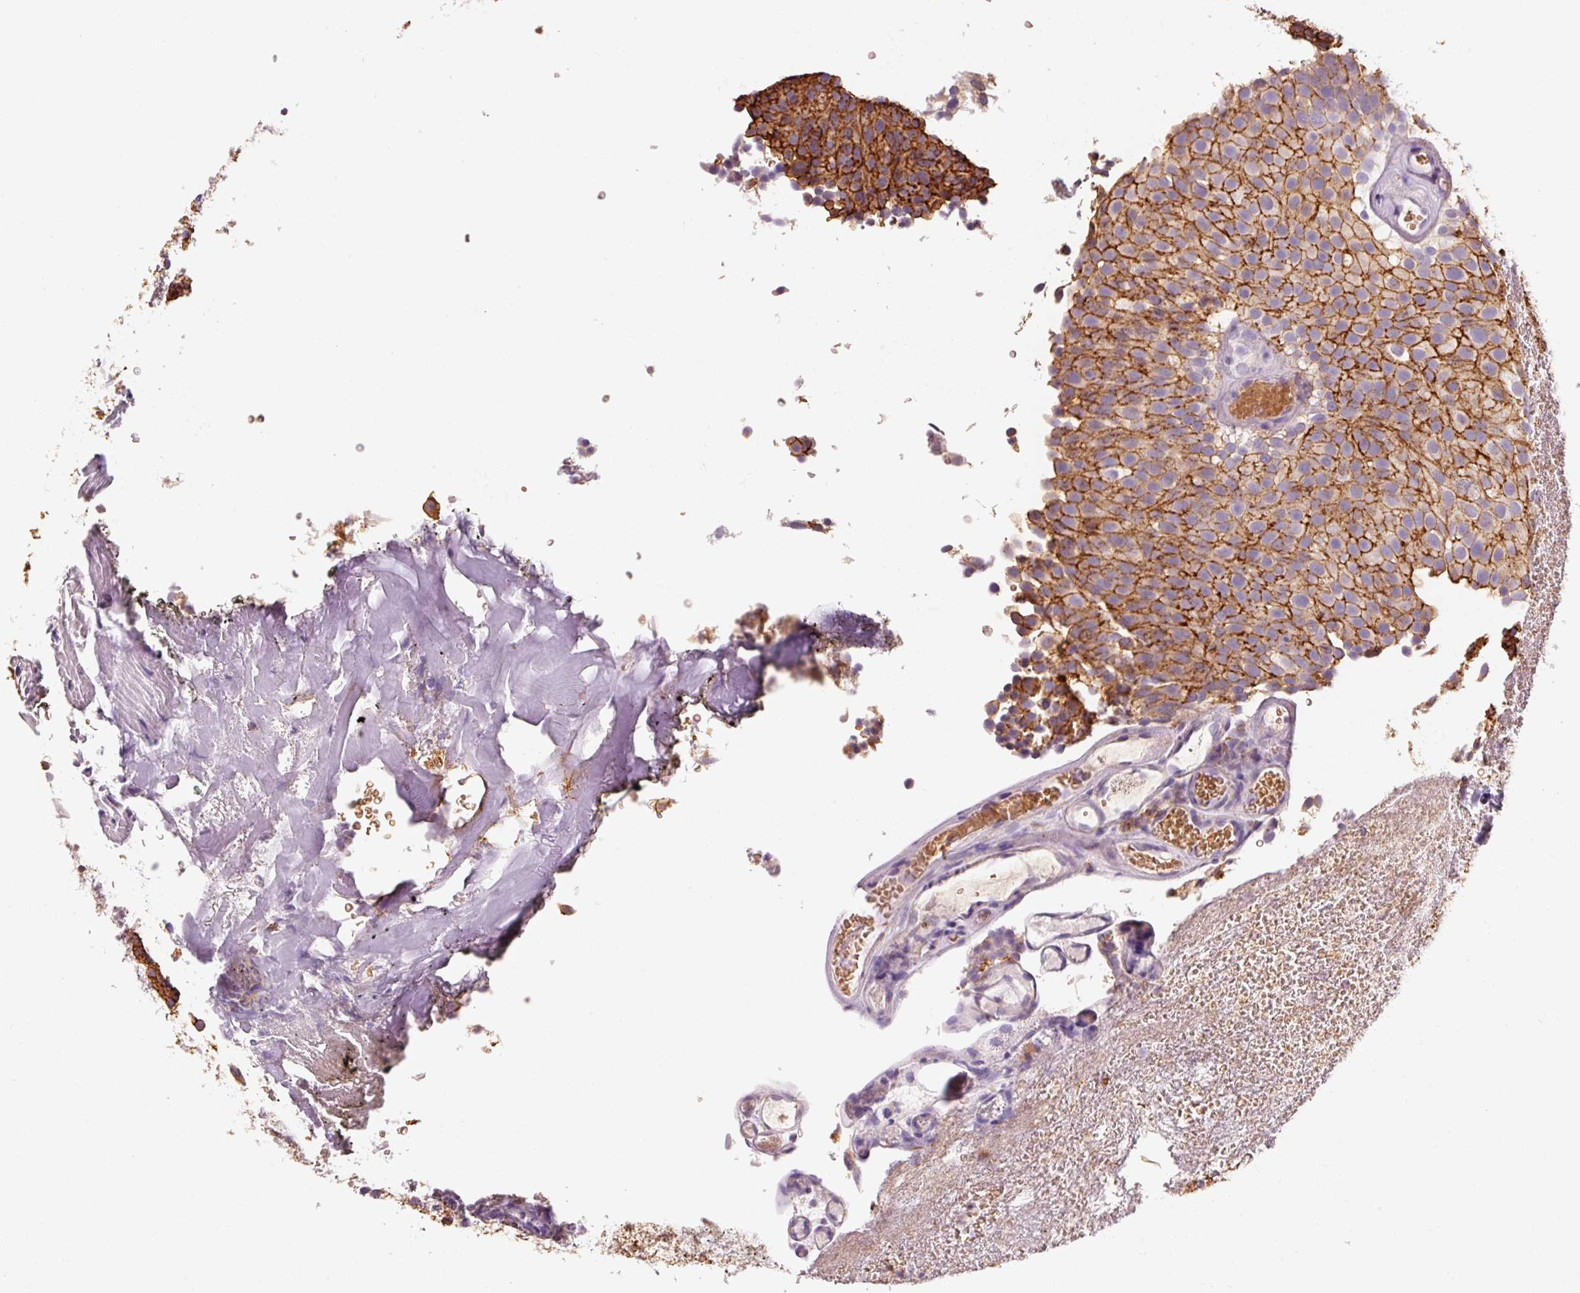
{"staining": {"intensity": "strong", "quantity": ">75%", "location": "cytoplasmic/membranous"}, "tissue": "urothelial cancer", "cell_type": "Tumor cells", "image_type": "cancer", "snomed": [{"axis": "morphology", "description": "Urothelial carcinoma, Low grade"}, {"axis": "topography", "description": "Urinary bladder"}], "caption": "Approximately >75% of tumor cells in urothelial cancer display strong cytoplasmic/membranous protein expression as visualized by brown immunohistochemical staining.", "gene": "OR8K1", "patient": {"sex": "male", "age": 78}}